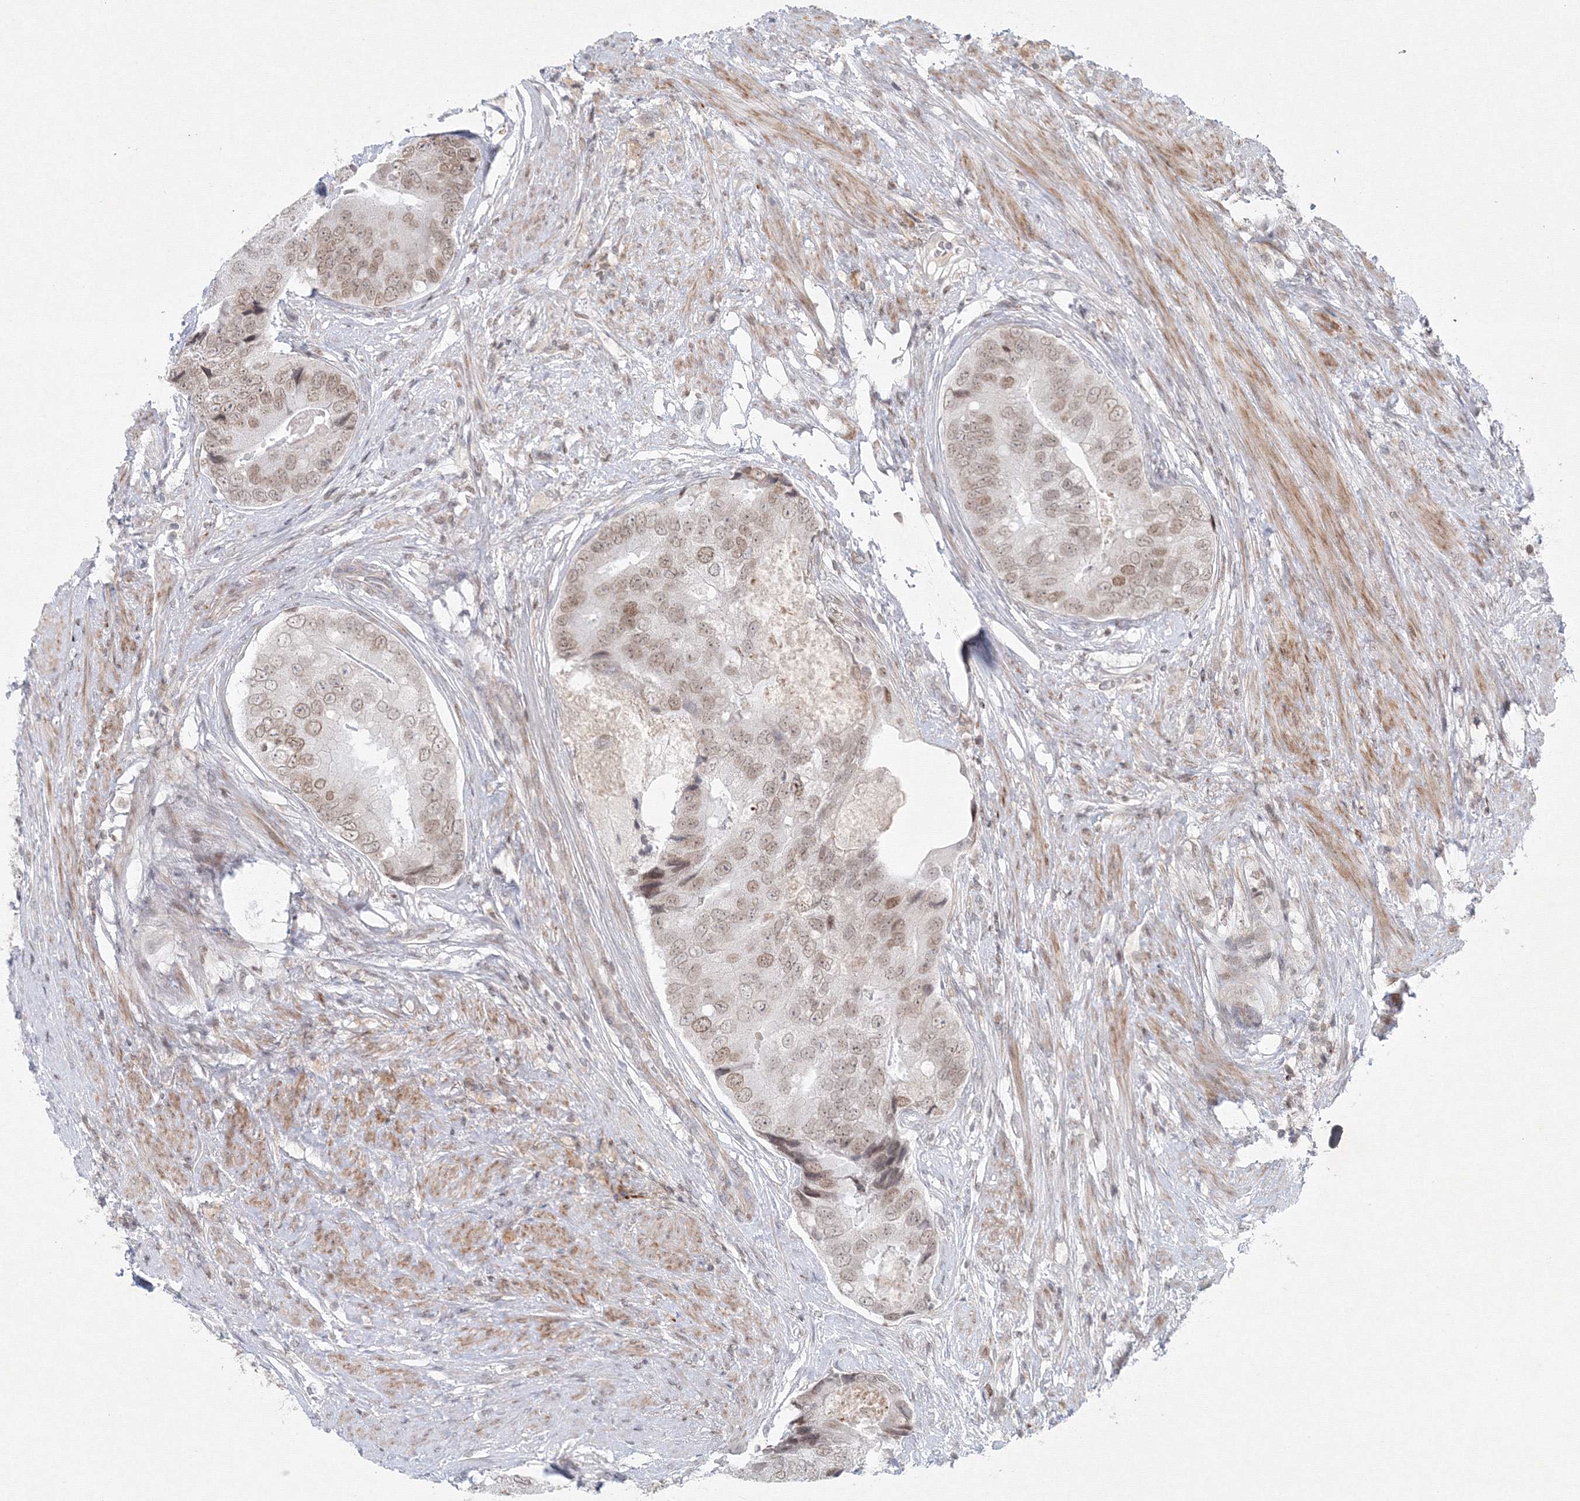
{"staining": {"intensity": "weak", "quantity": ">75%", "location": "nuclear"}, "tissue": "prostate cancer", "cell_type": "Tumor cells", "image_type": "cancer", "snomed": [{"axis": "morphology", "description": "Adenocarcinoma, High grade"}, {"axis": "topography", "description": "Prostate"}], "caption": "Immunohistochemistry (DAB (3,3'-diaminobenzidine)) staining of human prostate cancer exhibits weak nuclear protein expression in approximately >75% of tumor cells.", "gene": "KIF4A", "patient": {"sex": "male", "age": 70}}